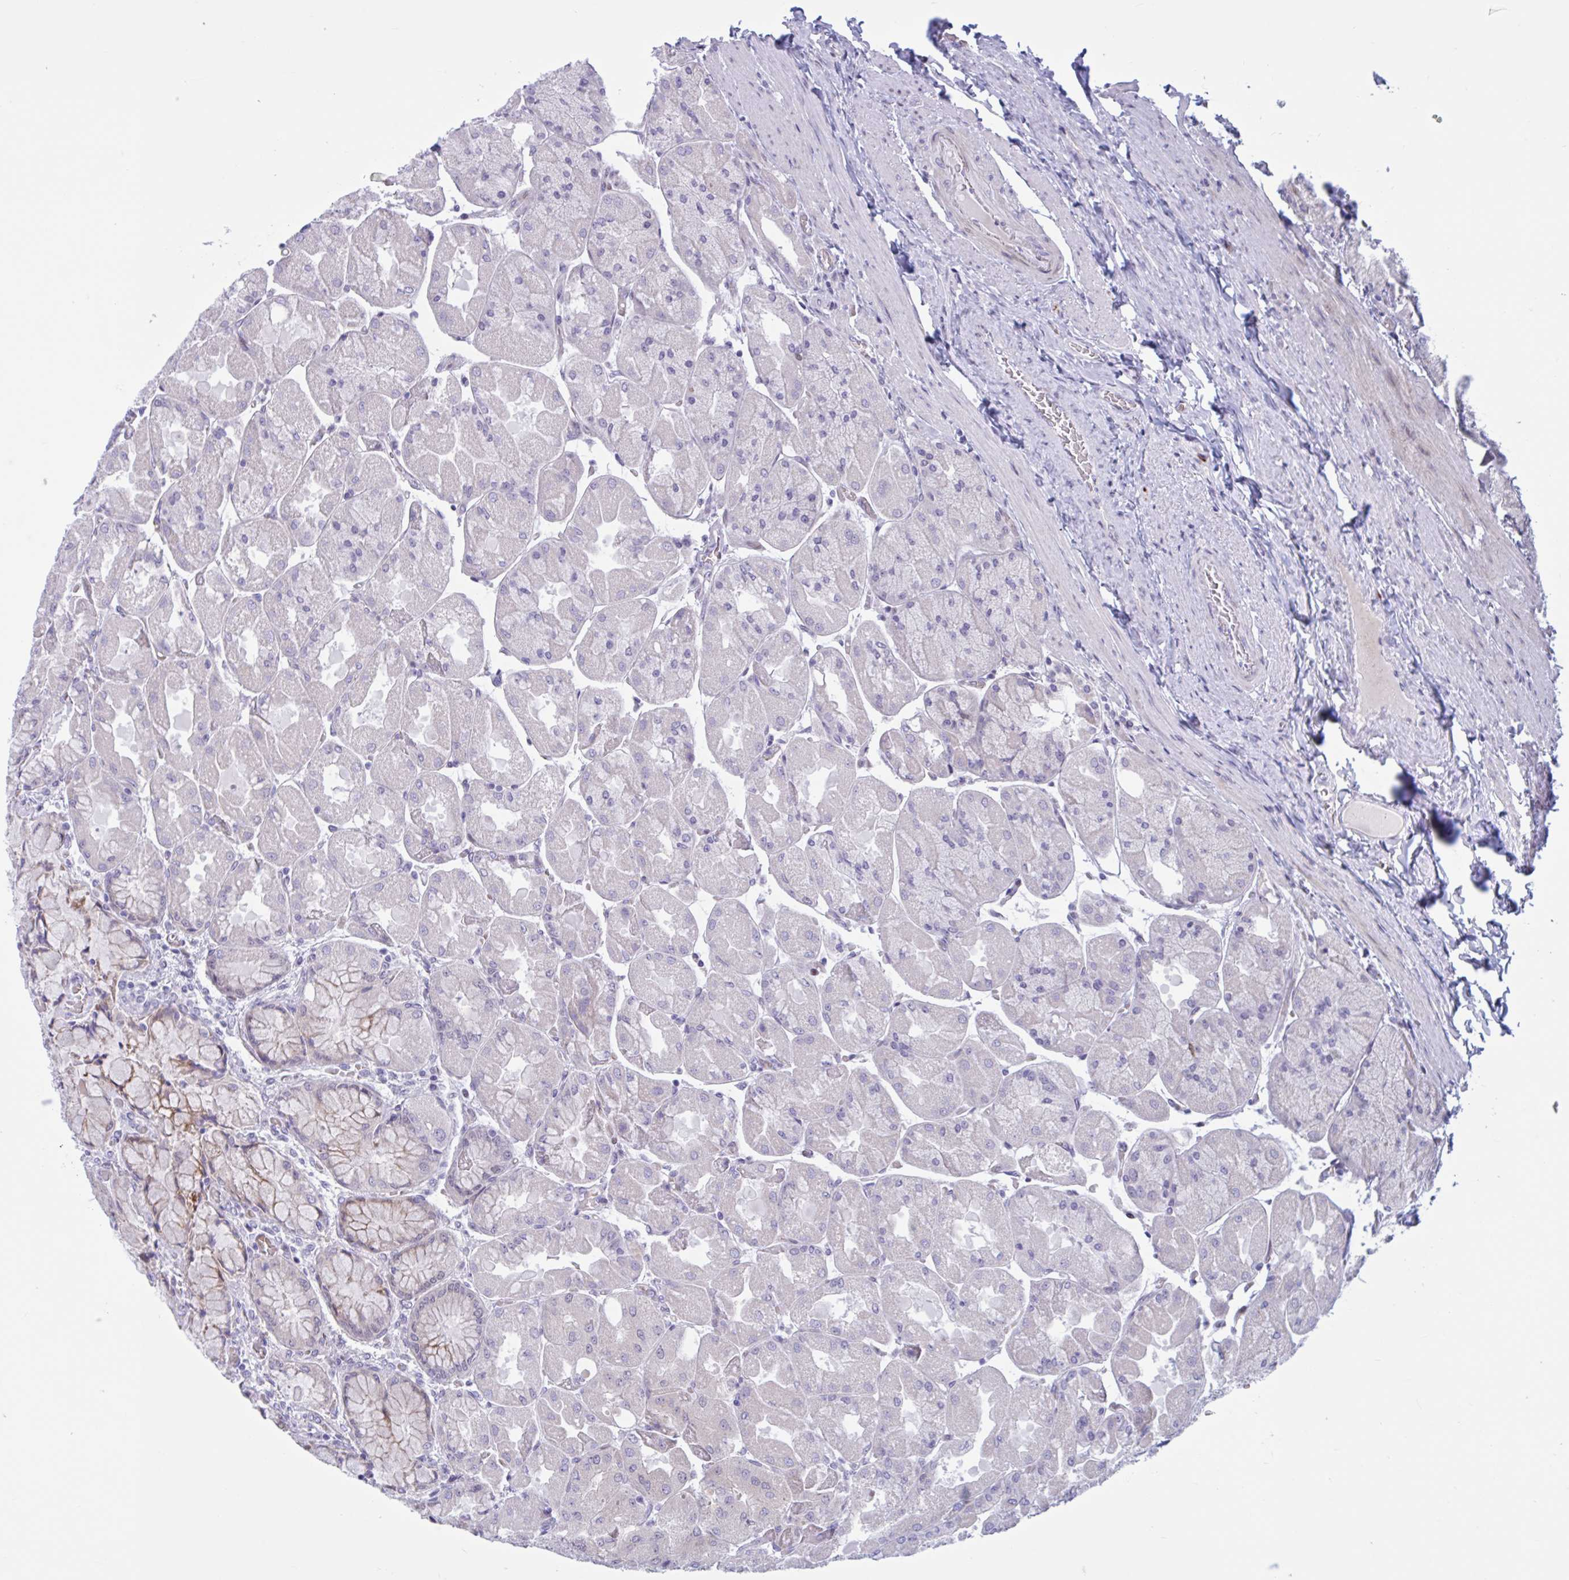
{"staining": {"intensity": "moderate", "quantity": "<25%", "location": "cytoplasmic/membranous,nuclear"}, "tissue": "stomach", "cell_type": "Glandular cells", "image_type": "normal", "snomed": [{"axis": "morphology", "description": "Normal tissue, NOS"}, {"axis": "topography", "description": "Stomach"}], "caption": "Immunohistochemistry (IHC) (DAB) staining of benign human stomach demonstrates moderate cytoplasmic/membranous,nuclear protein expression in approximately <25% of glandular cells.", "gene": "RBL1", "patient": {"sex": "female", "age": 61}}